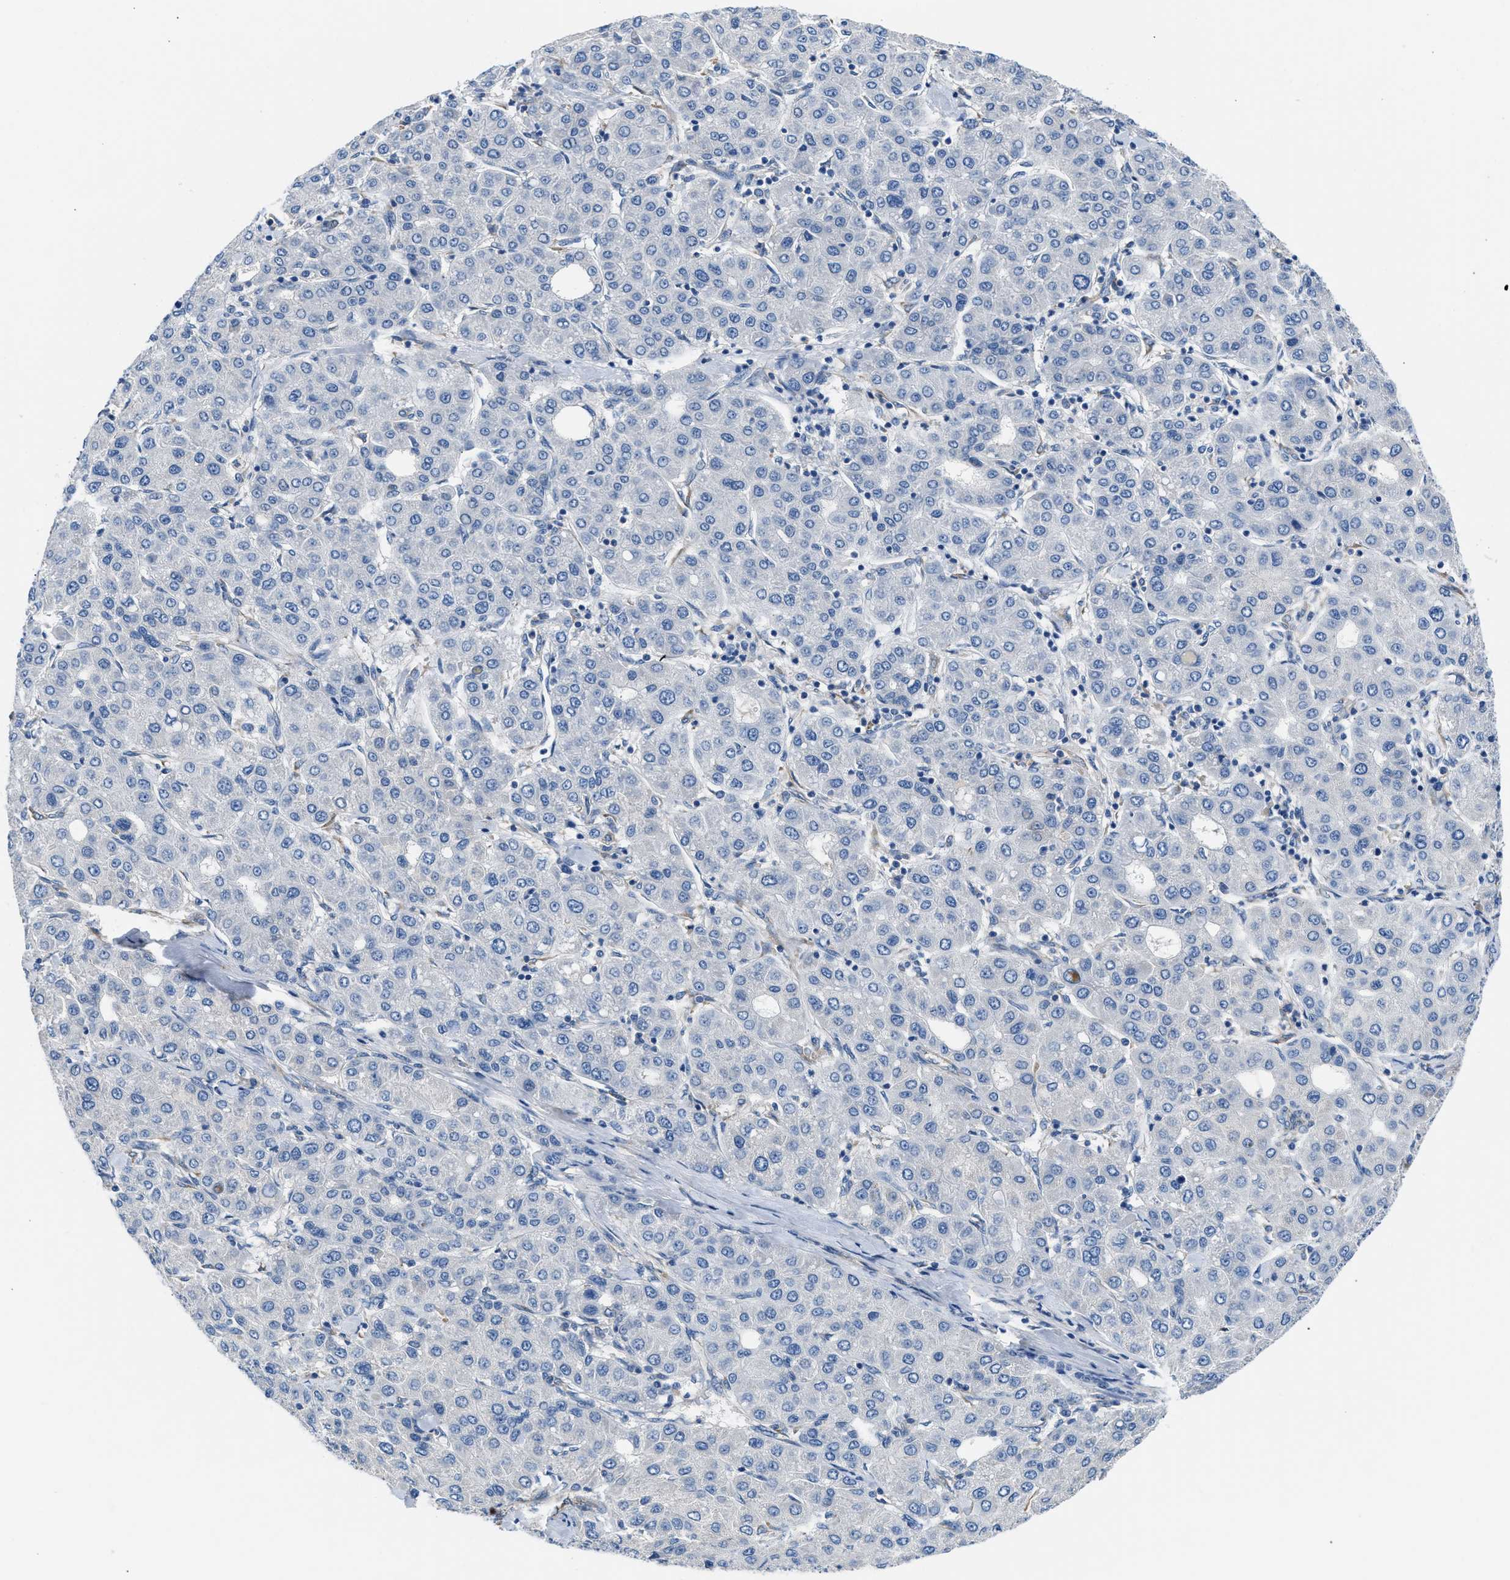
{"staining": {"intensity": "negative", "quantity": "none", "location": "none"}, "tissue": "liver cancer", "cell_type": "Tumor cells", "image_type": "cancer", "snomed": [{"axis": "morphology", "description": "Carcinoma, Hepatocellular, NOS"}, {"axis": "topography", "description": "Liver"}], "caption": "There is no significant staining in tumor cells of liver hepatocellular carcinoma.", "gene": "BNC2", "patient": {"sex": "male", "age": 65}}